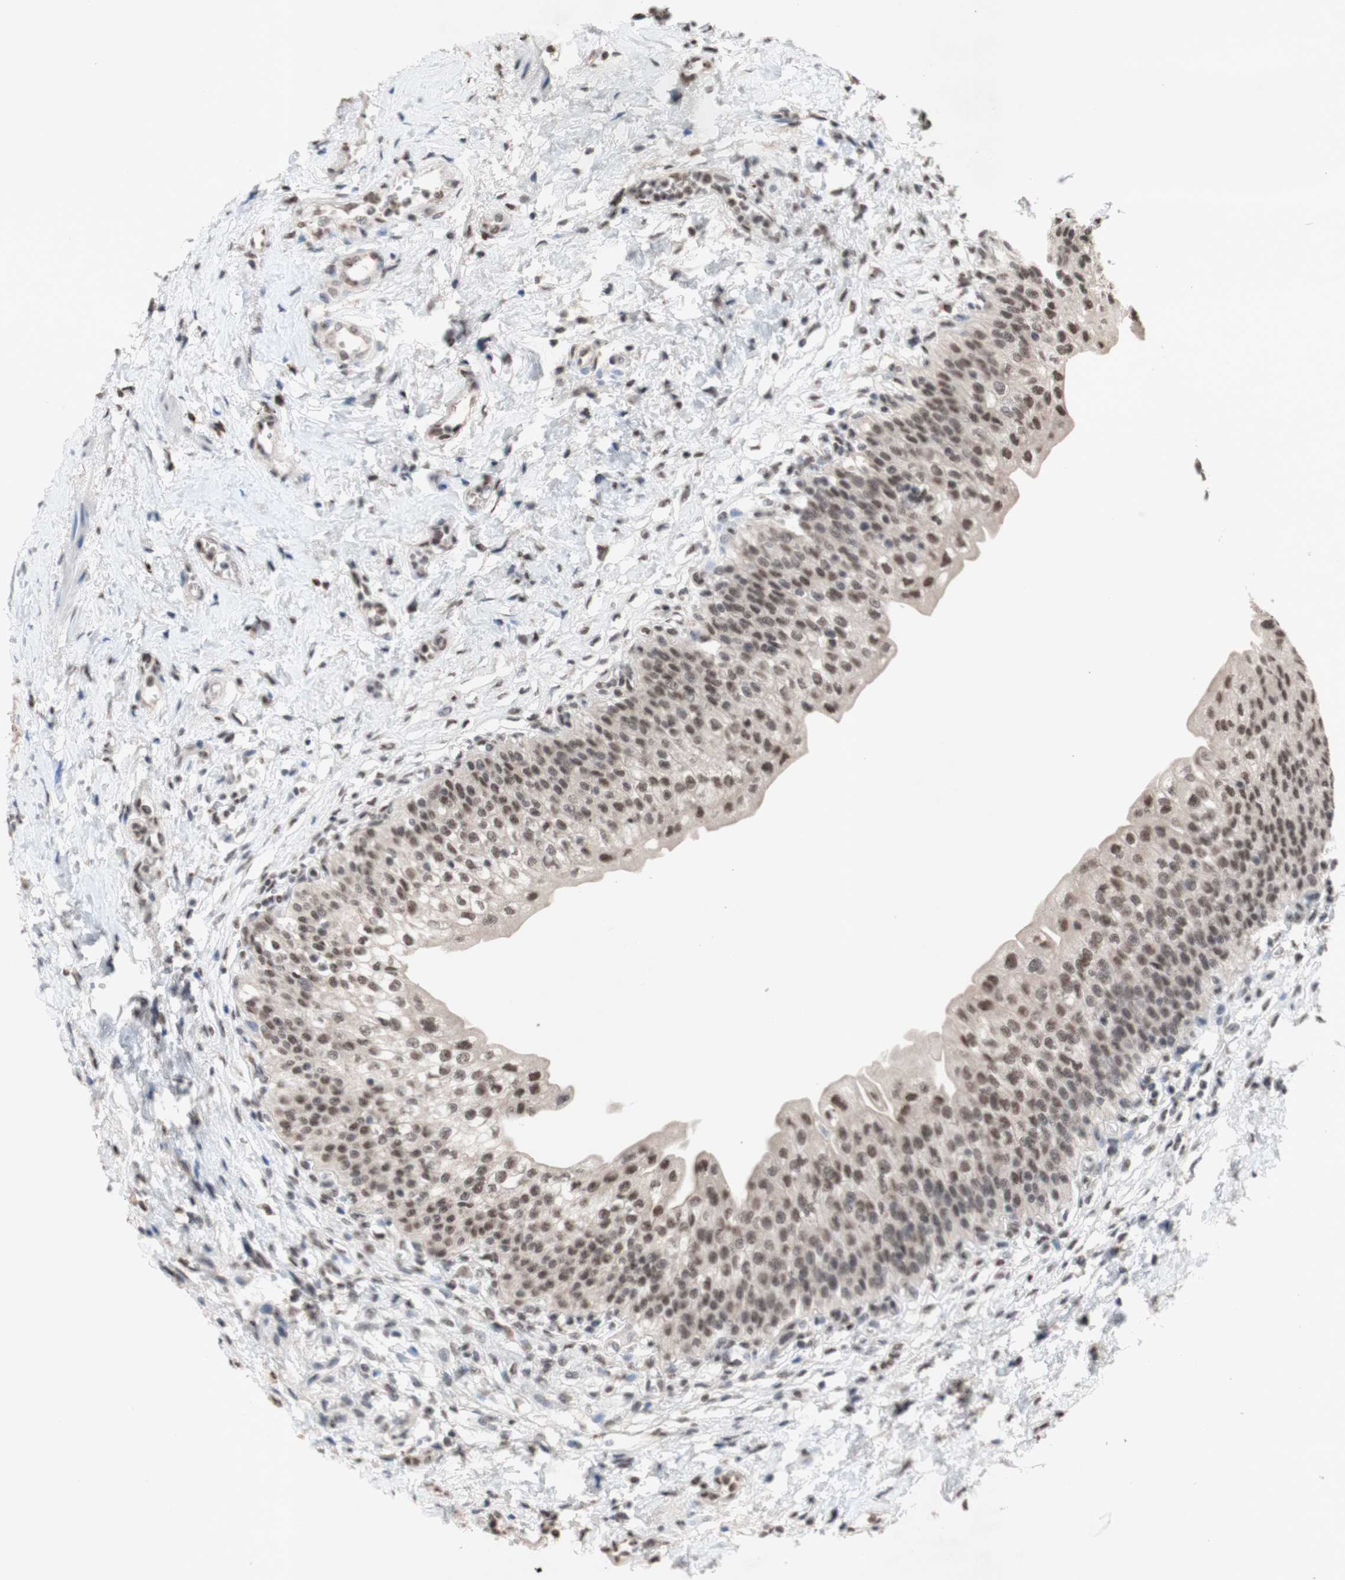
{"staining": {"intensity": "moderate", "quantity": ">75%", "location": "nuclear"}, "tissue": "urinary bladder", "cell_type": "Urothelial cells", "image_type": "normal", "snomed": [{"axis": "morphology", "description": "Normal tissue, NOS"}, {"axis": "topography", "description": "Urinary bladder"}], "caption": "This is a histology image of IHC staining of normal urinary bladder, which shows moderate staining in the nuclear of urothelial cells.", "gene": "SFPQ", "patient": {"sex": "male", "age": 55}}